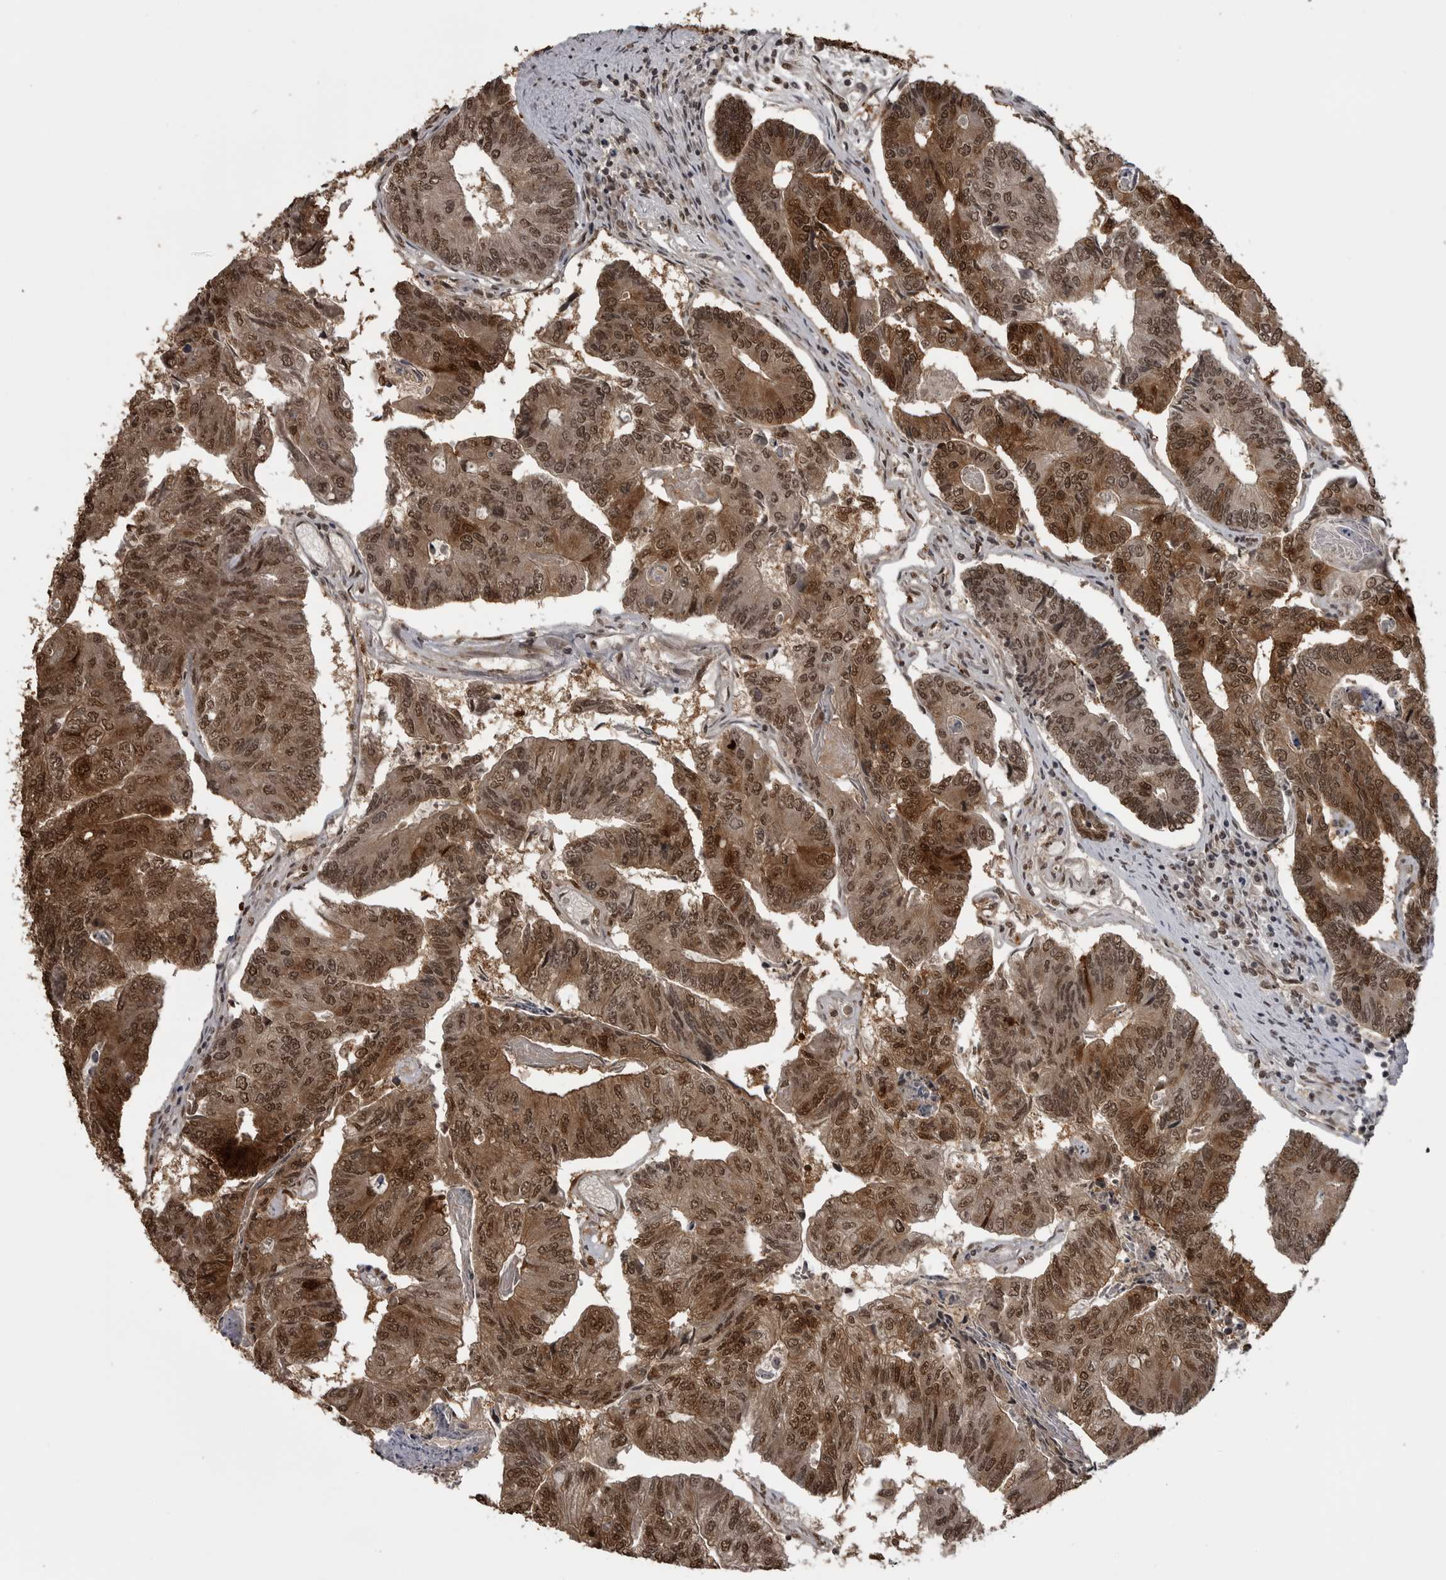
{"staining": {"intensity": "moderate", "quantity": ">75%", "location": "cytoplasmic/membranous,nuclear"}, "tissue": "colorectal cancer", "cell_type": "Tumor cells", "image_type": "cancer", "snomed": [{"axis": "morphology", "description": "Adenocarcinoma, NOS"}, {"axis": "topography", "description": "Colon"}], "caption": "Immunohistochemistry image of neoplastic tissue: human colorectal adenocarcinoma stained using immunohistochemistry exhibits medium levels of moderate protein expression localized specifically in the cytoplasmic/membranous and nuclear of tumor cells, appearing as a cytoplasmic/membranous and nuclear brown color.", "gene": "SMAD2", "patient": {"sex": "female", "age": 67}}